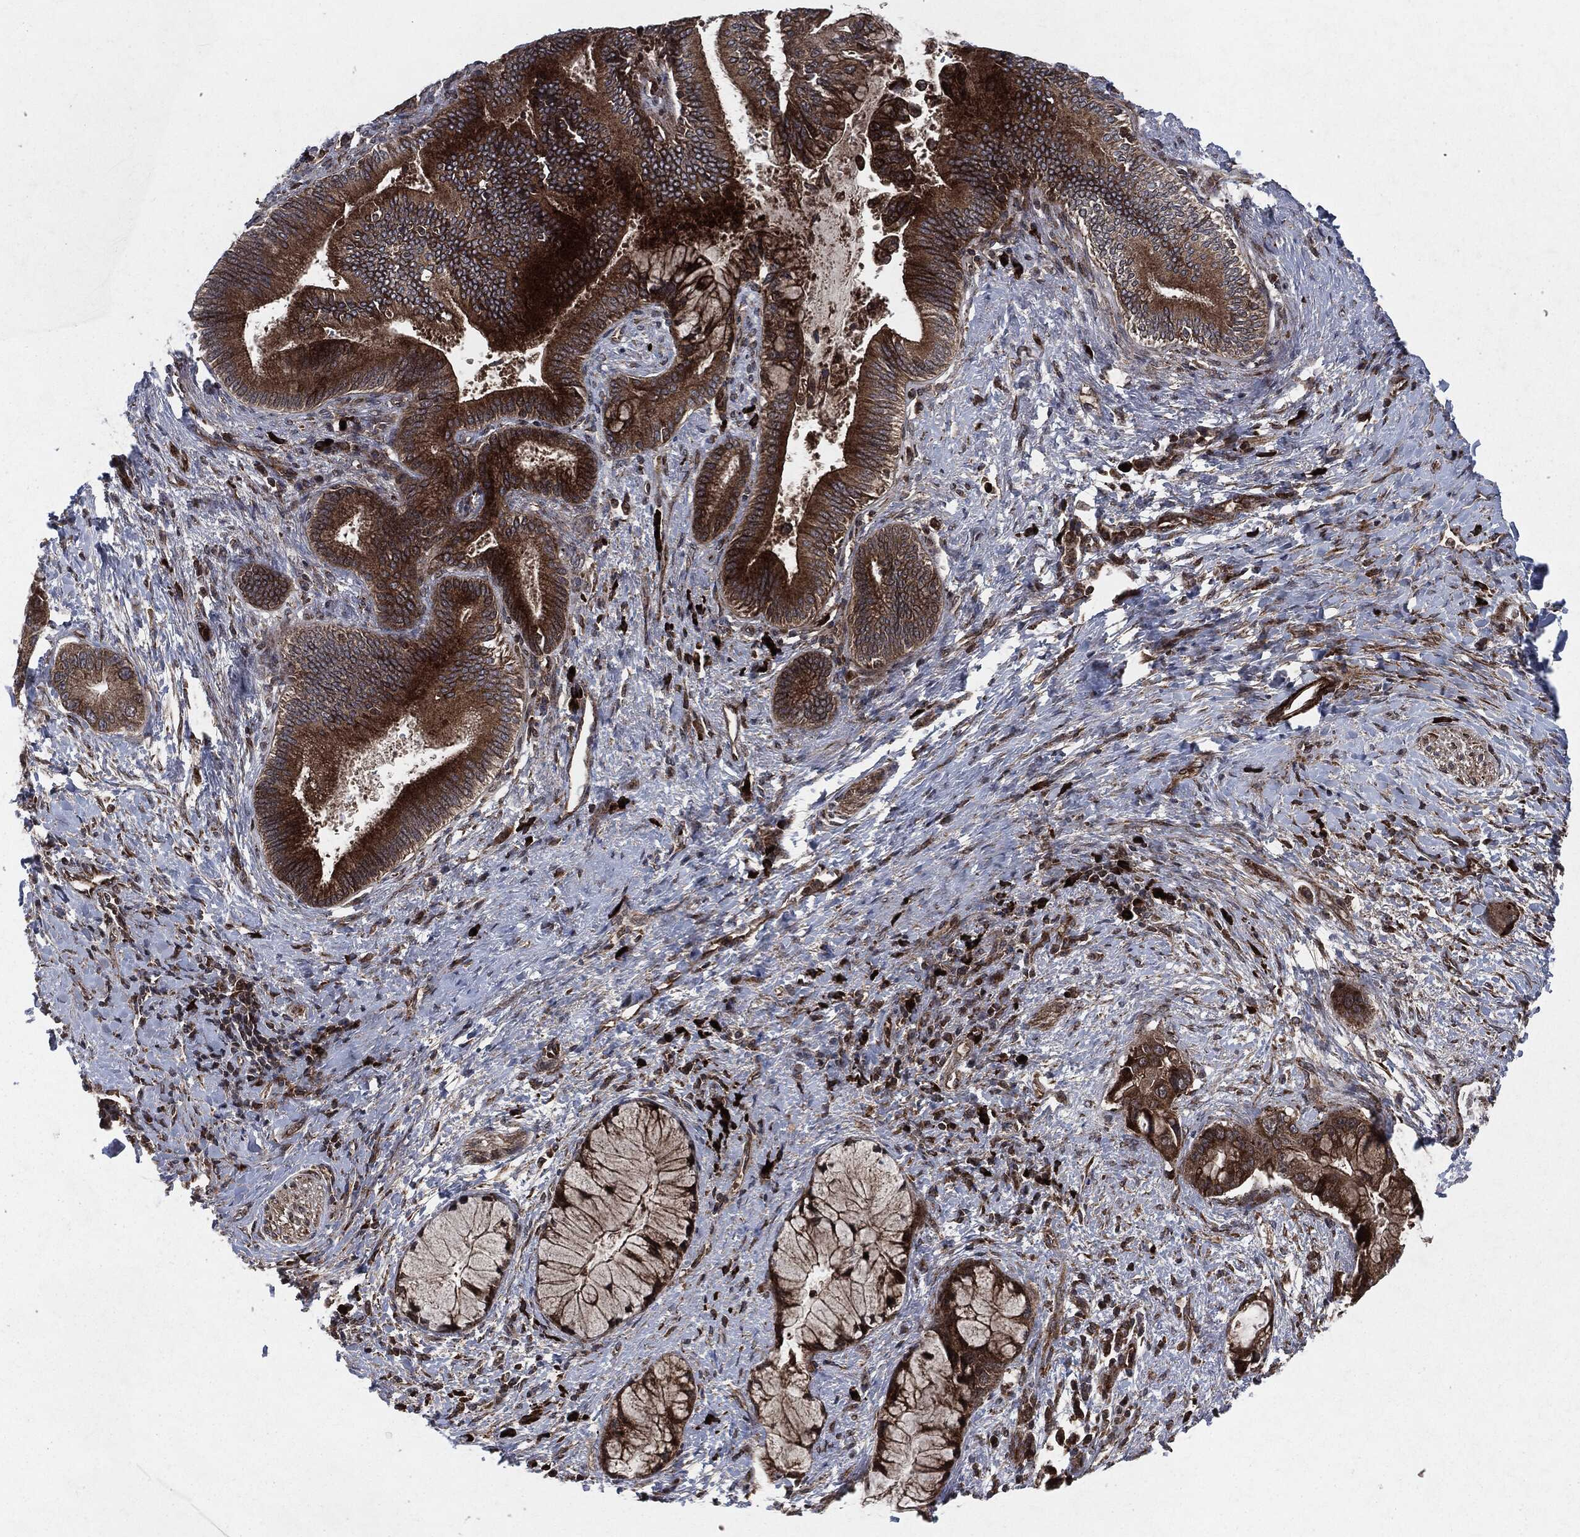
{"staining": {"intensity": "strong", "quantity": ">75%", "location": "cytoplasmic/membranous"}, "tissue": "liver cancer", "cell_type": "Tumor cells", "image_type": "cancer", "snomed": [{"axis": "morphology", "description": "Normal tissue, NOS"}, {"axis": "morphology", "description": "Cholangiocarcinoma"}, {"axis": "topography", "description": "Liver"}, {"axis": "topography", "description": "Peripheral nerve tissue"}], "caption": "Immunohistochemistry micrograph of liver cholangiocarcinoma stained for a protein (brown), which displays high levels of strong cytoplasmic/membranous positivity in approximately >75% of tumor cells.", "gene": "RAF1", "patient": {"sex": "male", "age": 50}}